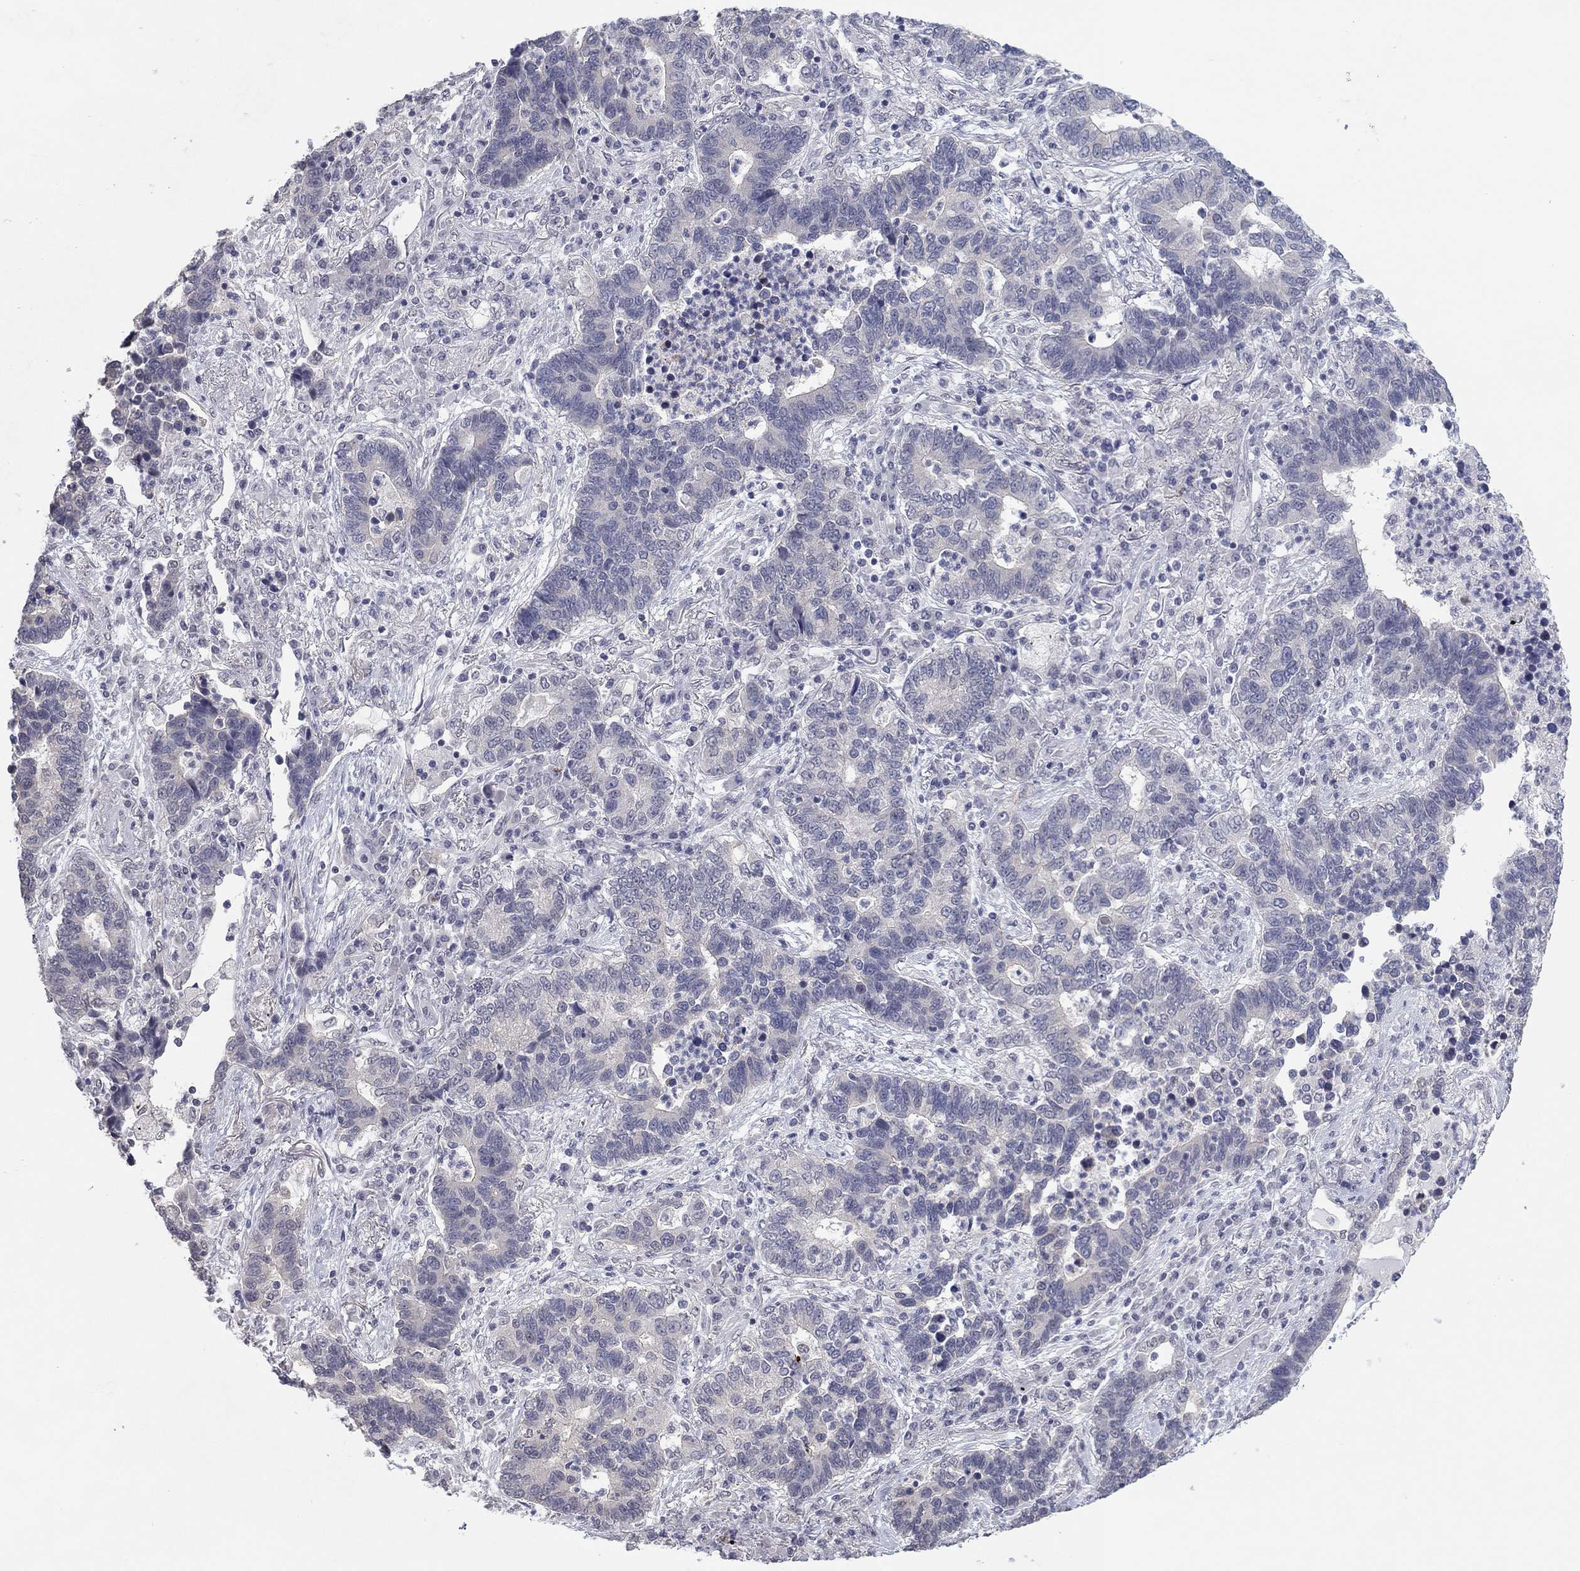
{"staining": {"intensity": "negative", "quantity": "none", "location": "none"}, "tissue": "lung cancer", "cell_type": "Tumor cells", "image_type": "cancer", "snomed": [{"axis": "morphology", "description": "Adenocarcinoma, NOS"}, {"axis": "topography", "description": "Lung"}], "caption": "Tumor cells show no significant staining in lung adenocarcinoma.", "gene": "SLC22A2", "patient": {"sex": "female", "age": 57}}